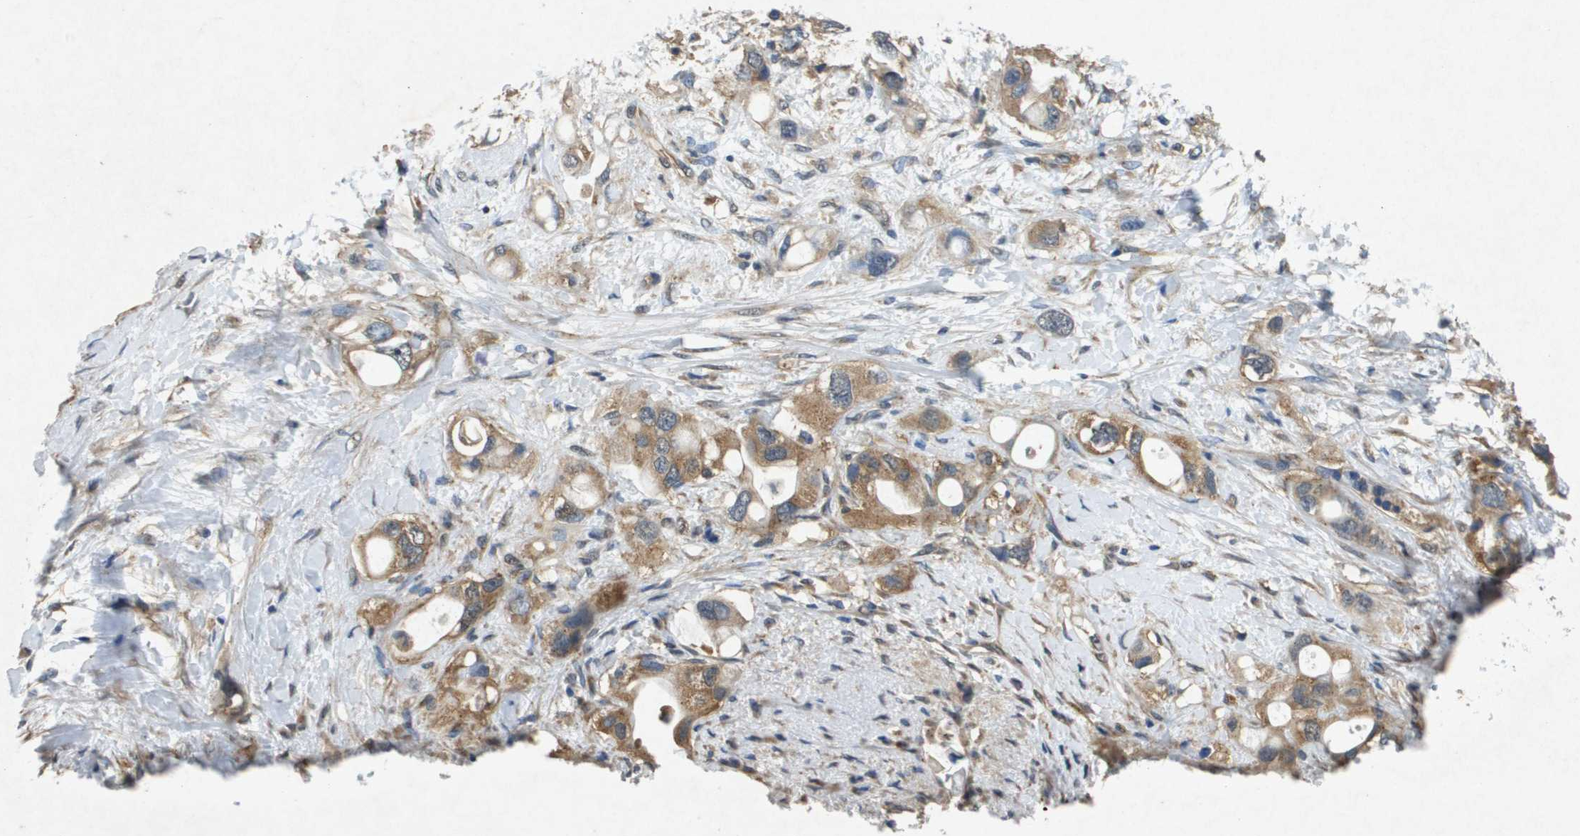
{"staining": {"intensity": "moderate", "quantity": ">75%", "location": "cytoplasmic/membranous"}, "tissue": "pancreatic cancer", "cell_type": "Tumor cells", "image_type": "cancer", "snomed": [{"axis": "morphology", "description": "Adenocarcinoma, NOS"}, {"axis": "topography", "description": "Pancreas"}], "caption": "The histopathology image exhibits staining of pancreatic cancer, revealing moderate cytoplasmic/membranous protein staining (brown color) within tumor cells.", "gene": "PTPRT", "patient": {"sex": "female", "age": 56}}